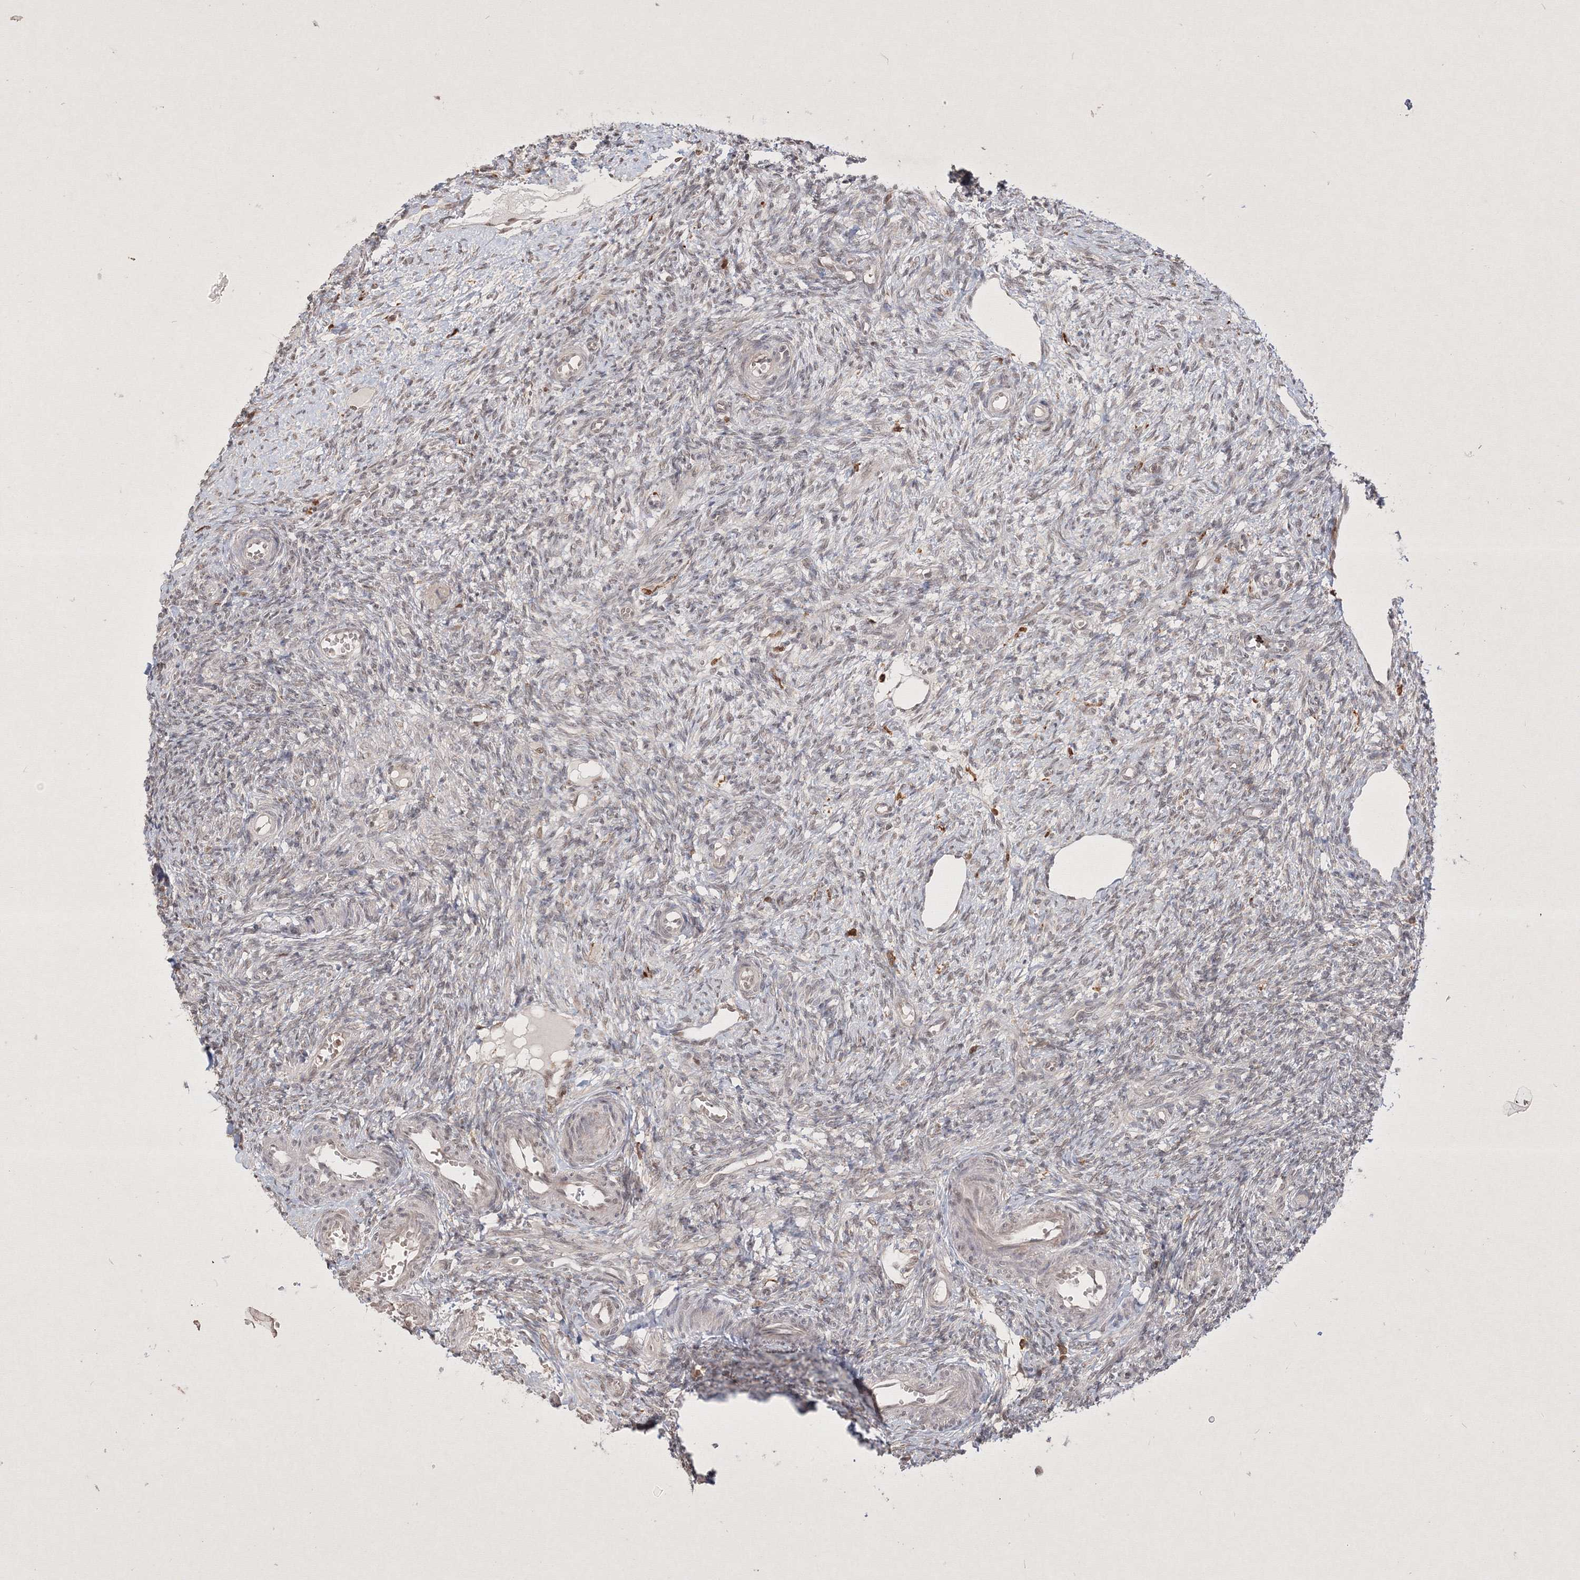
{"staining": {"intensity": "weak", "quantity": ">75%", "location": "cytoplasmic/membranous"}, "tissue": "ovary", "cell_type": "Follicle cells", "image_type": "normal", "snomed": [{"axis": "morphology", "description": "Normal tissue, NOS"}, {"axis": "topography", "description": "Ovary"}], "caption": "A low amount of weak cytoplasmic/membranous staining is present in approximately >75% of follicle cells in unremarkable ovary.", "gene": "TAB1", "patient": {"sex": "female", "age": 27}}